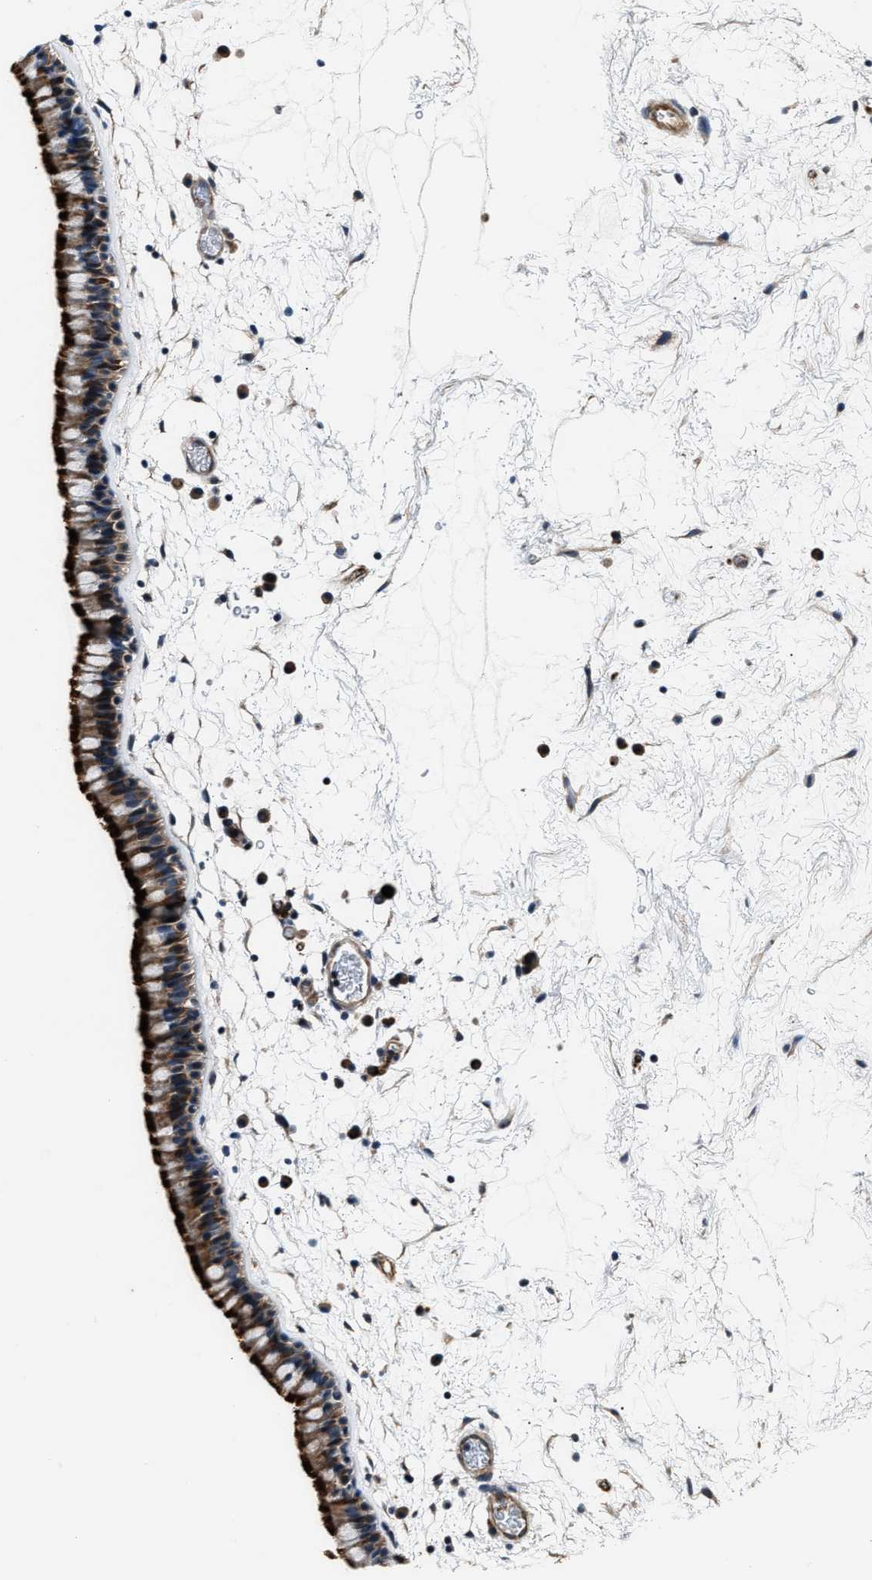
{"staining": {"intensity": "strong", "quantity": ">75%", "location": "cytoplasmic/membranous"}, "tissue": "nasopharynx", "cell_type": "Respiratory epithelial cells", "image_type": "normal", "snomed": [{"axis": "morphology", "description": "Normal tissue, NOS"}, {"axis": "morphology", "description": "Inflammation, NOS"}, {"axis": "topography", "description": "Nasopharynx"}], "caption": "Immunohistochemical staining of normal nasopharynx shows strong cytoplasmic/membranous protein positivity in about >75% of respiratory epithelial cells.", "gene": "MPDZ", "patient": {"sex": "male", "age": 48}}